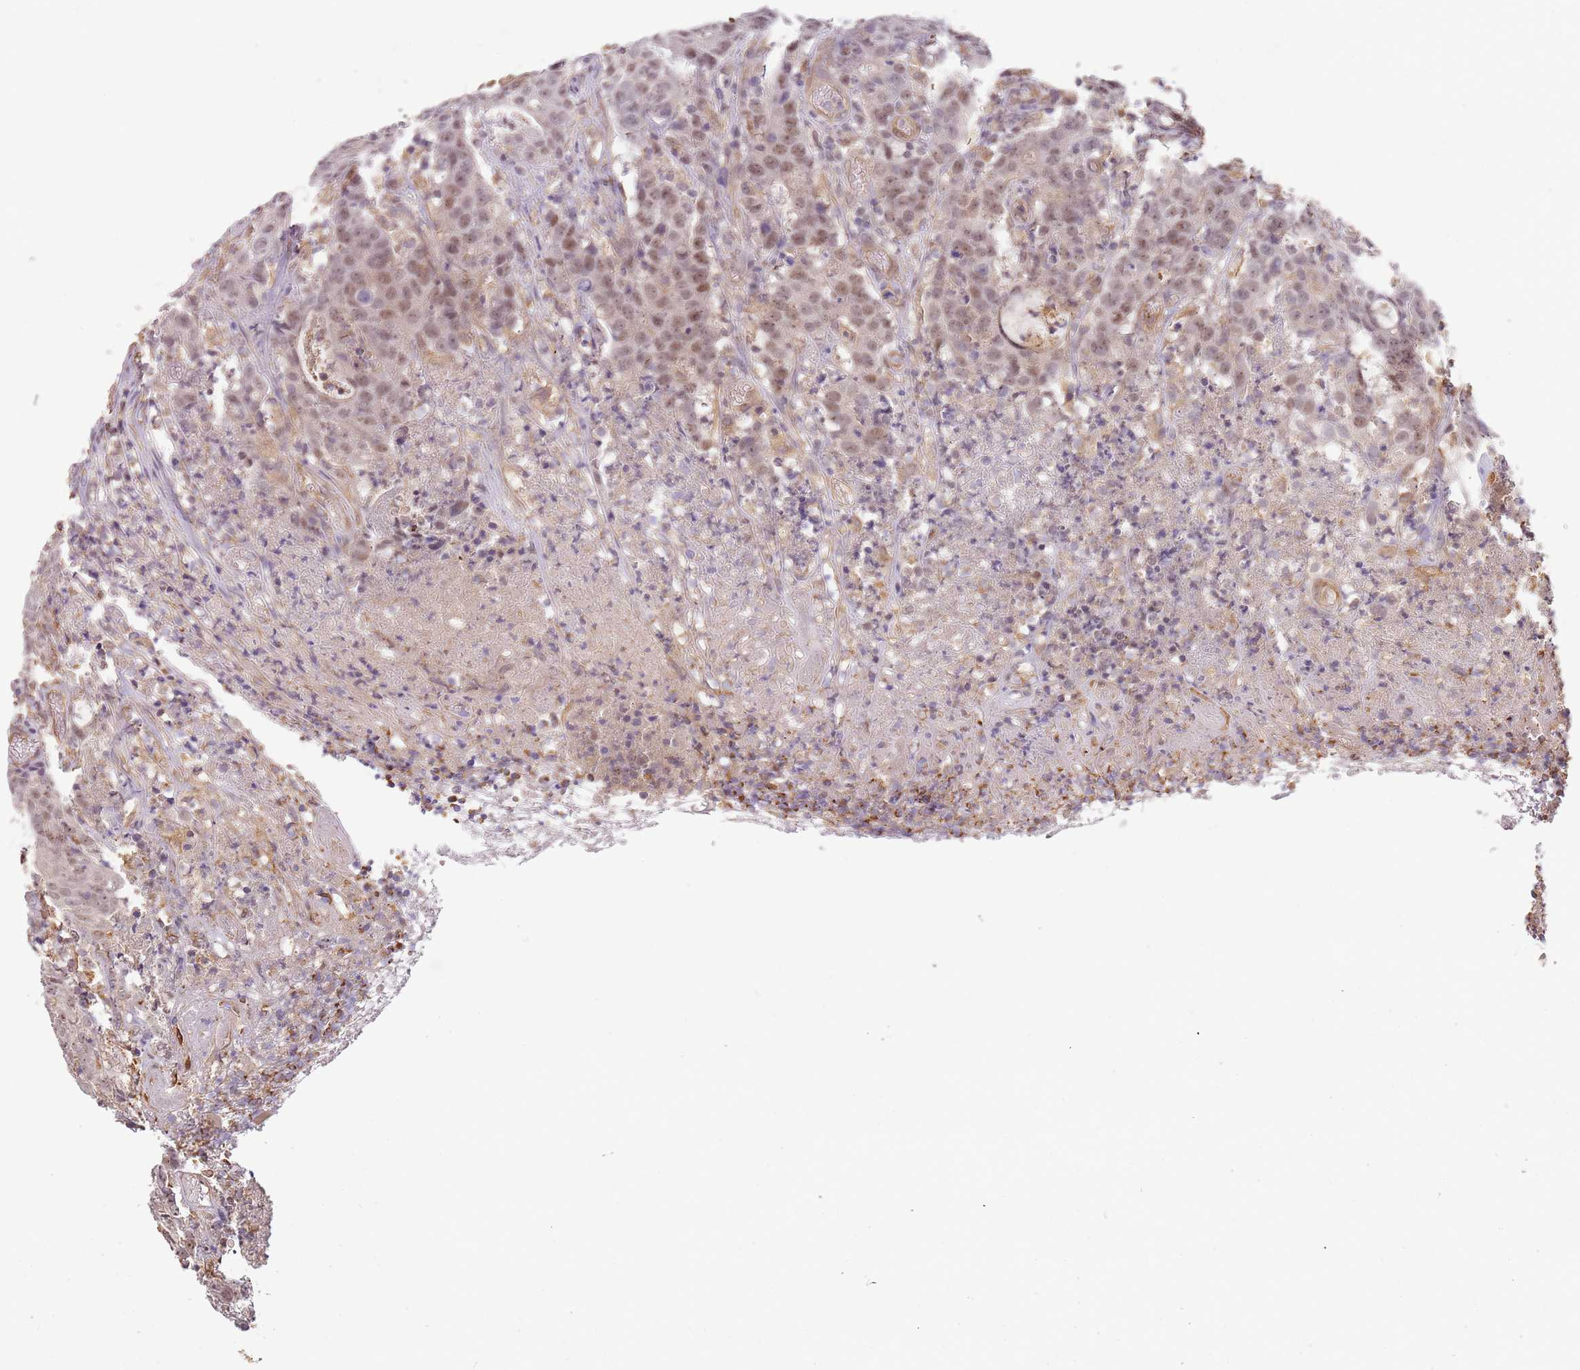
{"staining": {"intensity": "moderate", "quantity": ">75%", "location": "nuclear"}, "tissue": "colorectal cancer", "cell_type": "Tumor cells", "image_type": "cancer", "snomed": [{"axis": "morphology", "description": "Adenocarcinoma, NOS"}, {"axis": "topography", "description": "Colon"}], "caption": "Immunohistochemistry (DAB) staining of human adenocarcinoma (colorectal) shows moderate nuclear protein staining in about >75% of tumor cells.", "gene": "SURF2", "patient": {"sex": "male", "age": 83}}